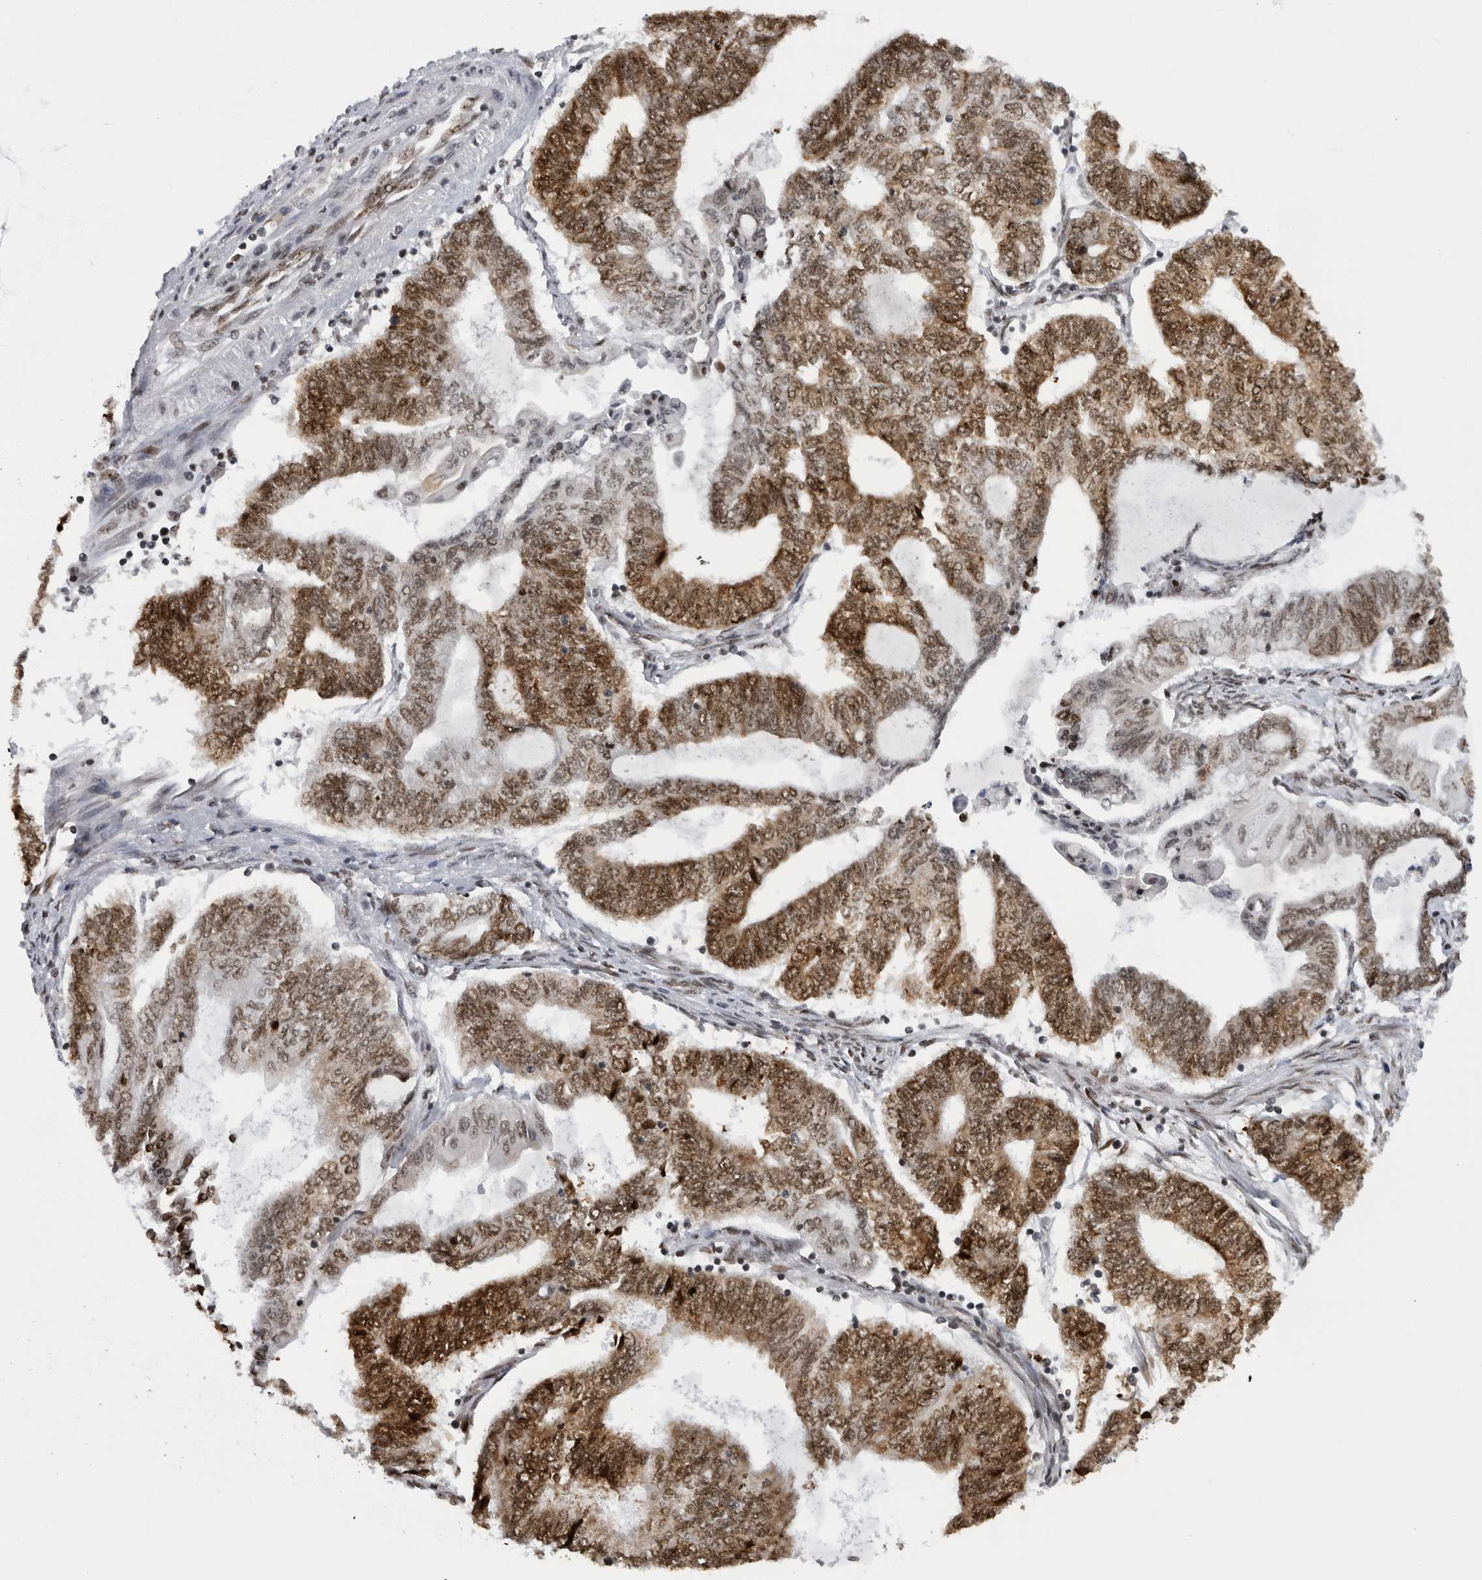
{"staining": {"intensity": "moderate", "quantity": ">75%", "location": "cytoplasmic/membranous,nuclear"}, "tissue": "endometrial cancer", "cell_type": "Tumor cells", "image_type": "cancer", "snomed": [{"axis": "morphology", "description": "Adenocarcinoma, NOS"}, {"axis": "topography", "description": "Uterus"}, {"axis": "topography", "description": "Endometrium"}], "caption": "The micrograph shows staining of adenocarcinoma (endometrial), revealing moderate cytoplasmic/membranous and nuclear protein staining (brown color) within tumor cells.", "gene": "ZSCAN2", "patient": {"sex": "female", "age": 70}}